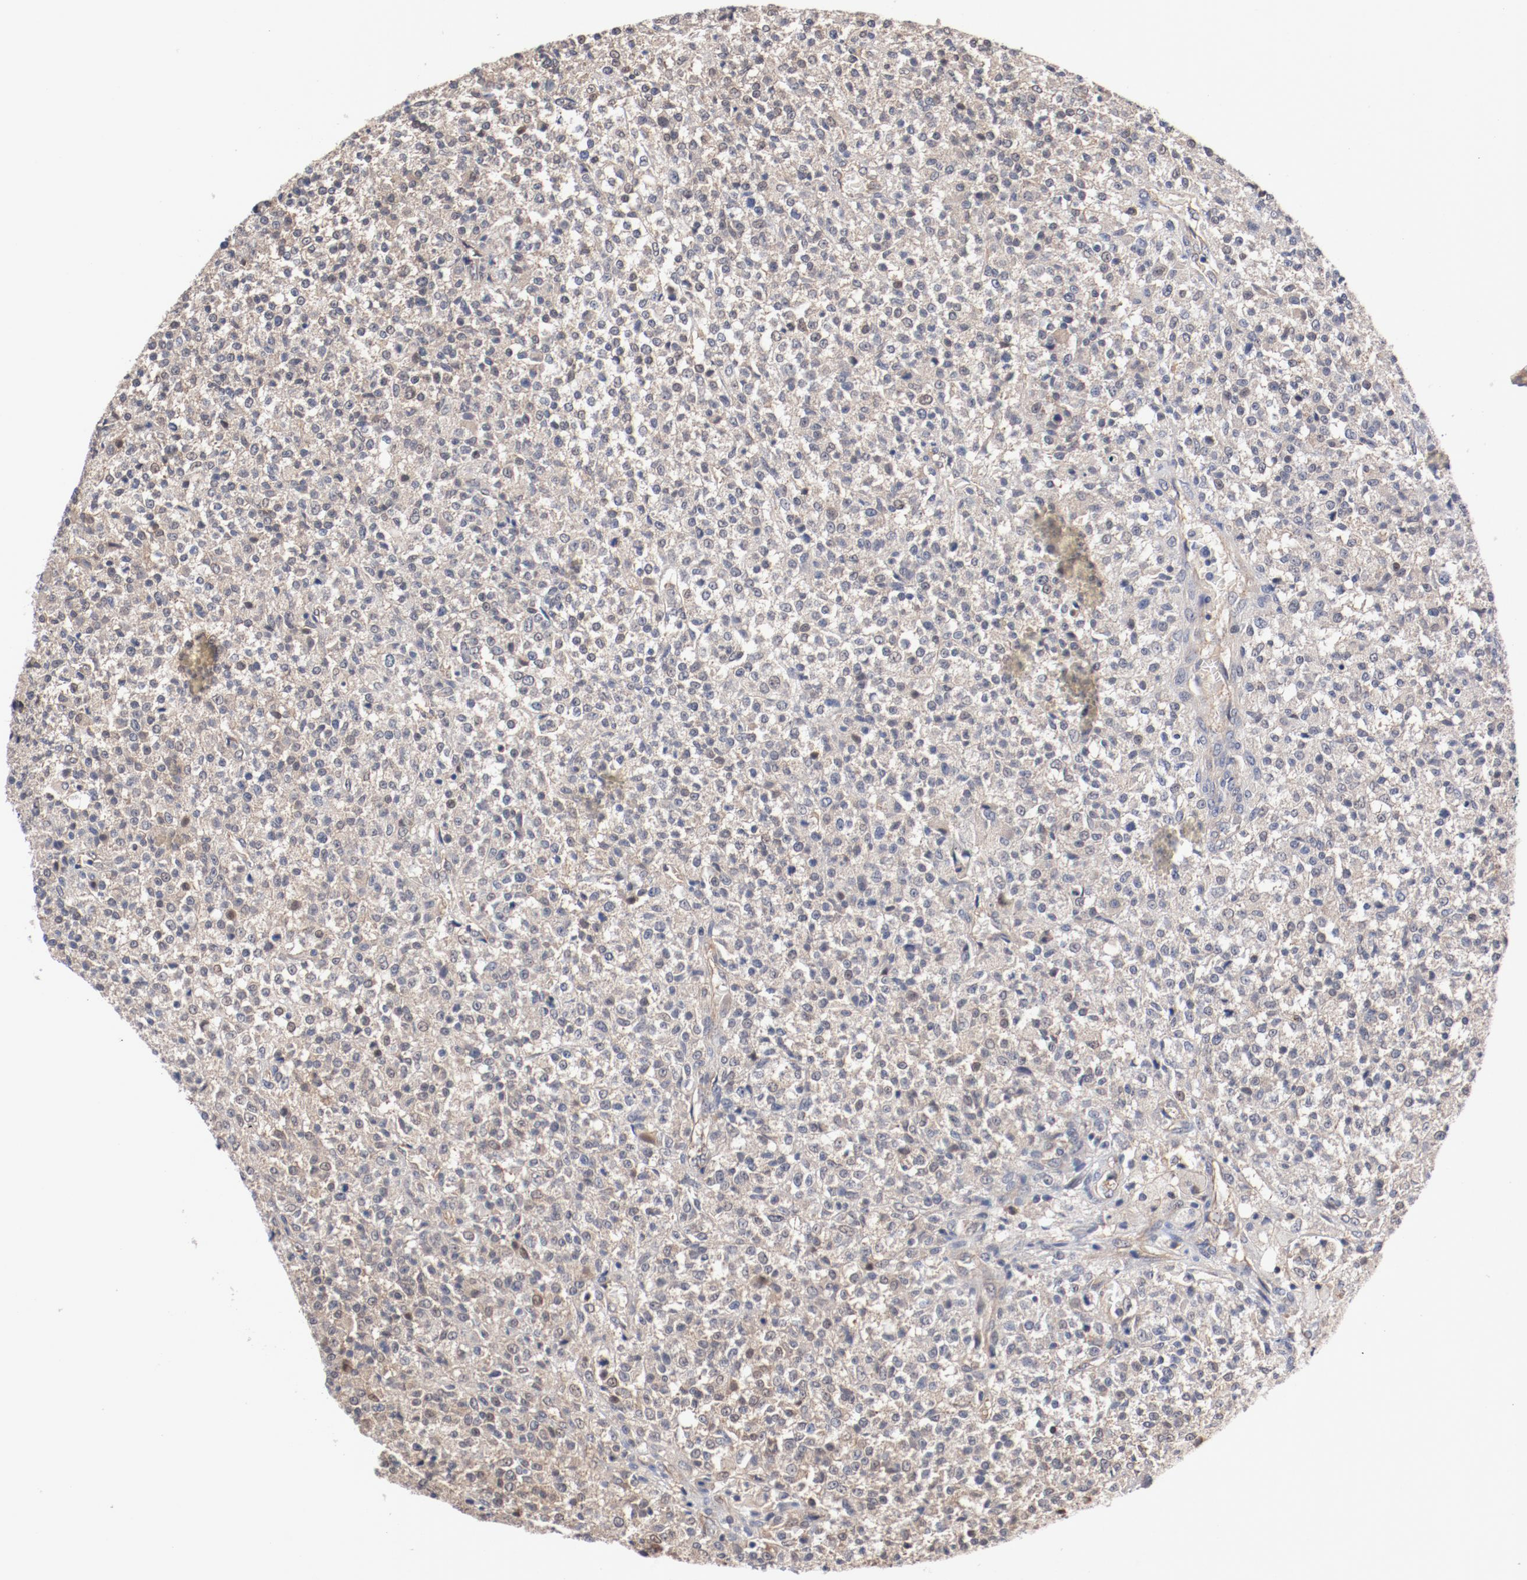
{"staining": {"intensity": "negative", "quantity": "none", "location": "none"}, "tissue": "testis cancer", "cell_type": "Tumor cells", "image_type": "cancer", "snomed": [{"axis": "morphology", "description": "Seminoma, NOS"}, {"axis": "topography", "description": "Testis"}], "caption": "High power microscopy micrograph of an IHC image of testis cancer (seminoma), revealing no significant expression in tumor cells.", "gene": "PITPNM2", "patient": {"sex": "male", "age": 59}}